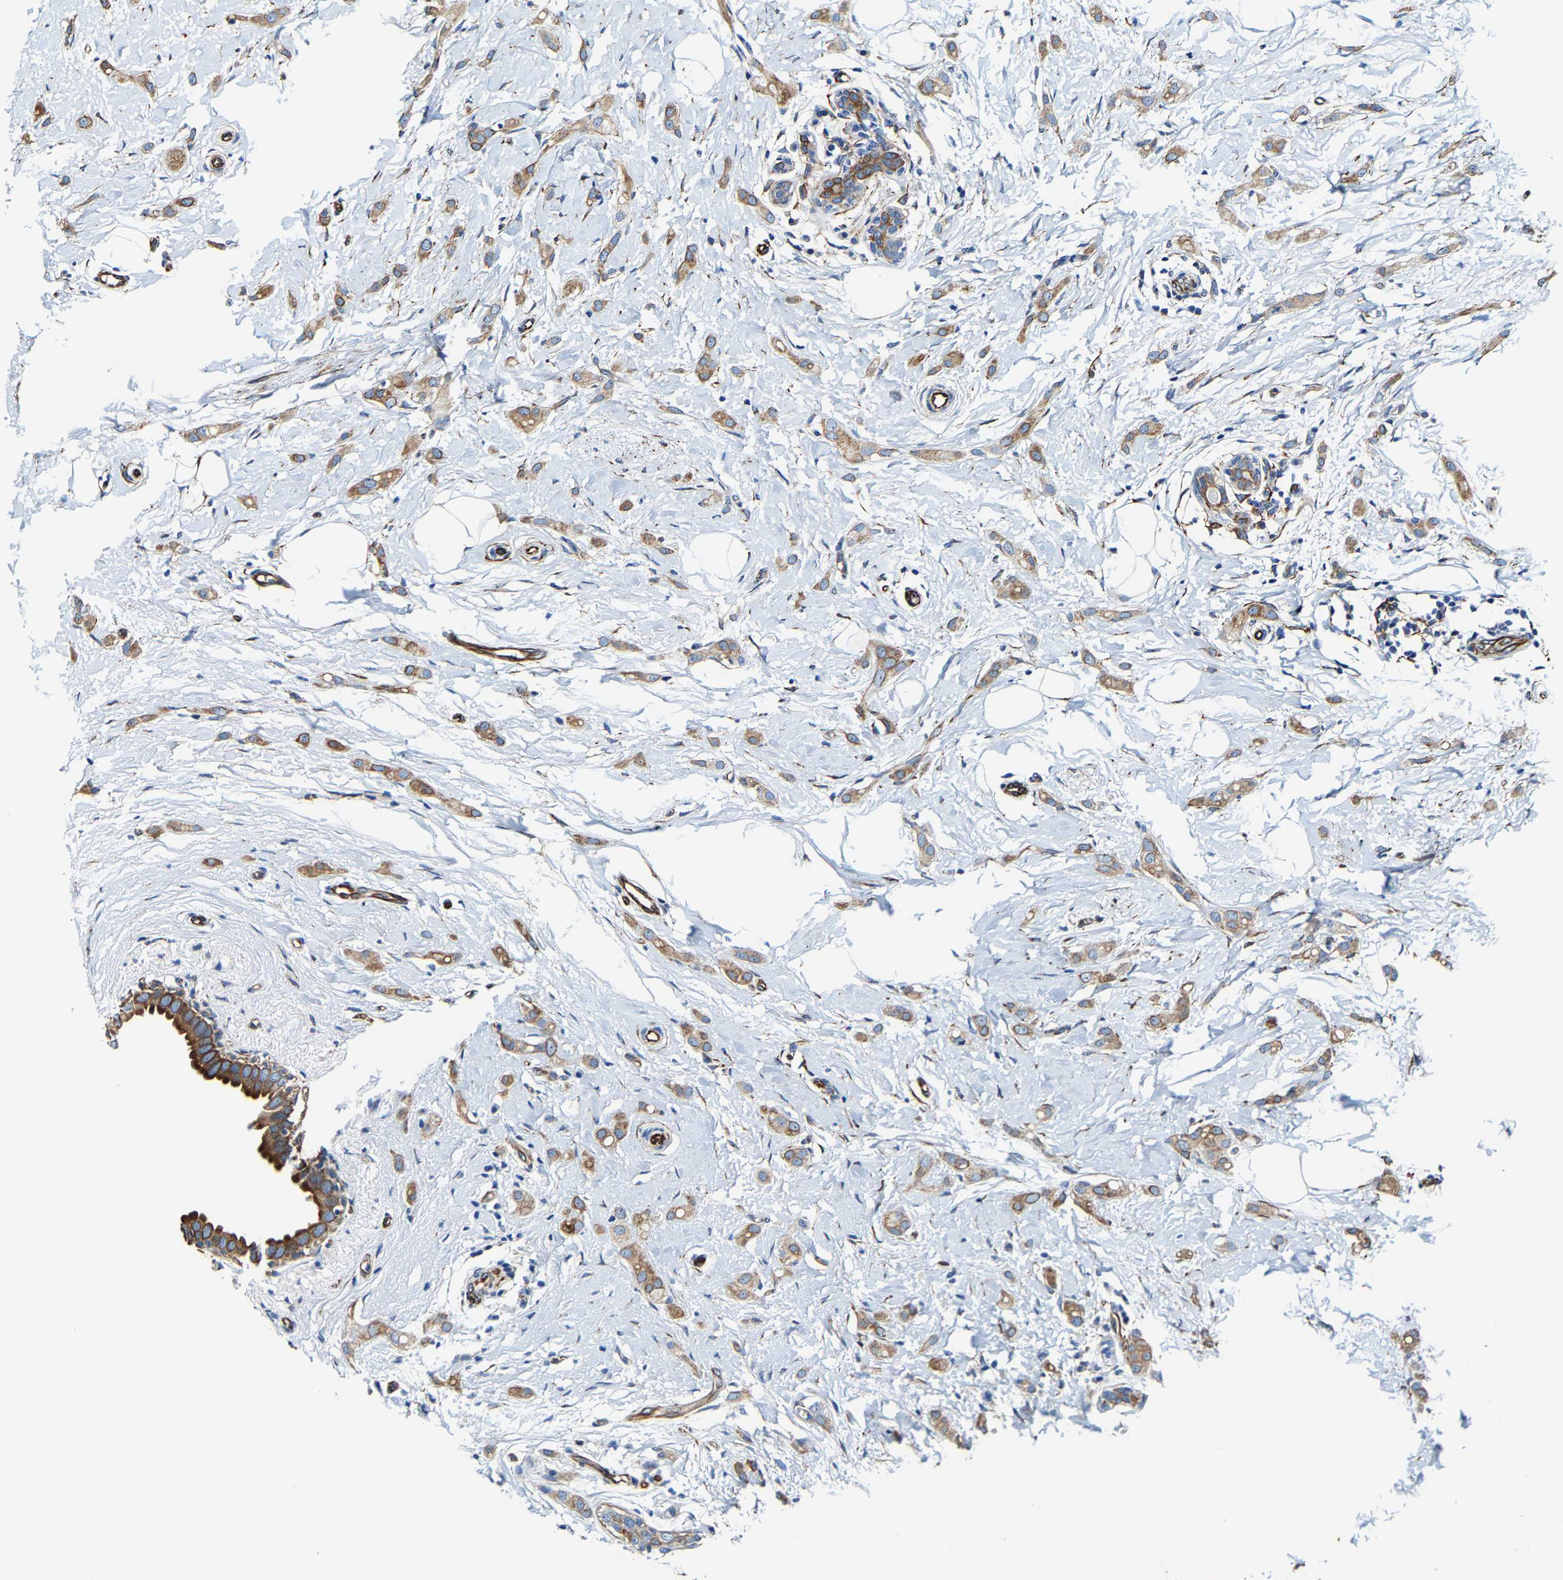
{"staining": {"intensity": "moderate", "quantity": ">75%", "location": "cytoplasmic/membranous"}, "tissue": "breast cancer", "cell_type": "Tumor cells", "image_type": "cancer", "snomed": [{"axis": "morphology", "description": "Lobular carcinoma"}, {"axis": "topography", "description": "Breast"}], "caption": "DAB immunohistochemical staining of human breast cancer (lobular carcinoma) demonstrates moderate cytoplasmic/membranous protein staining in about >75% of tumor cells.", "gene": "MMEL1", "patient": {"sex": "female", "age": 55}}